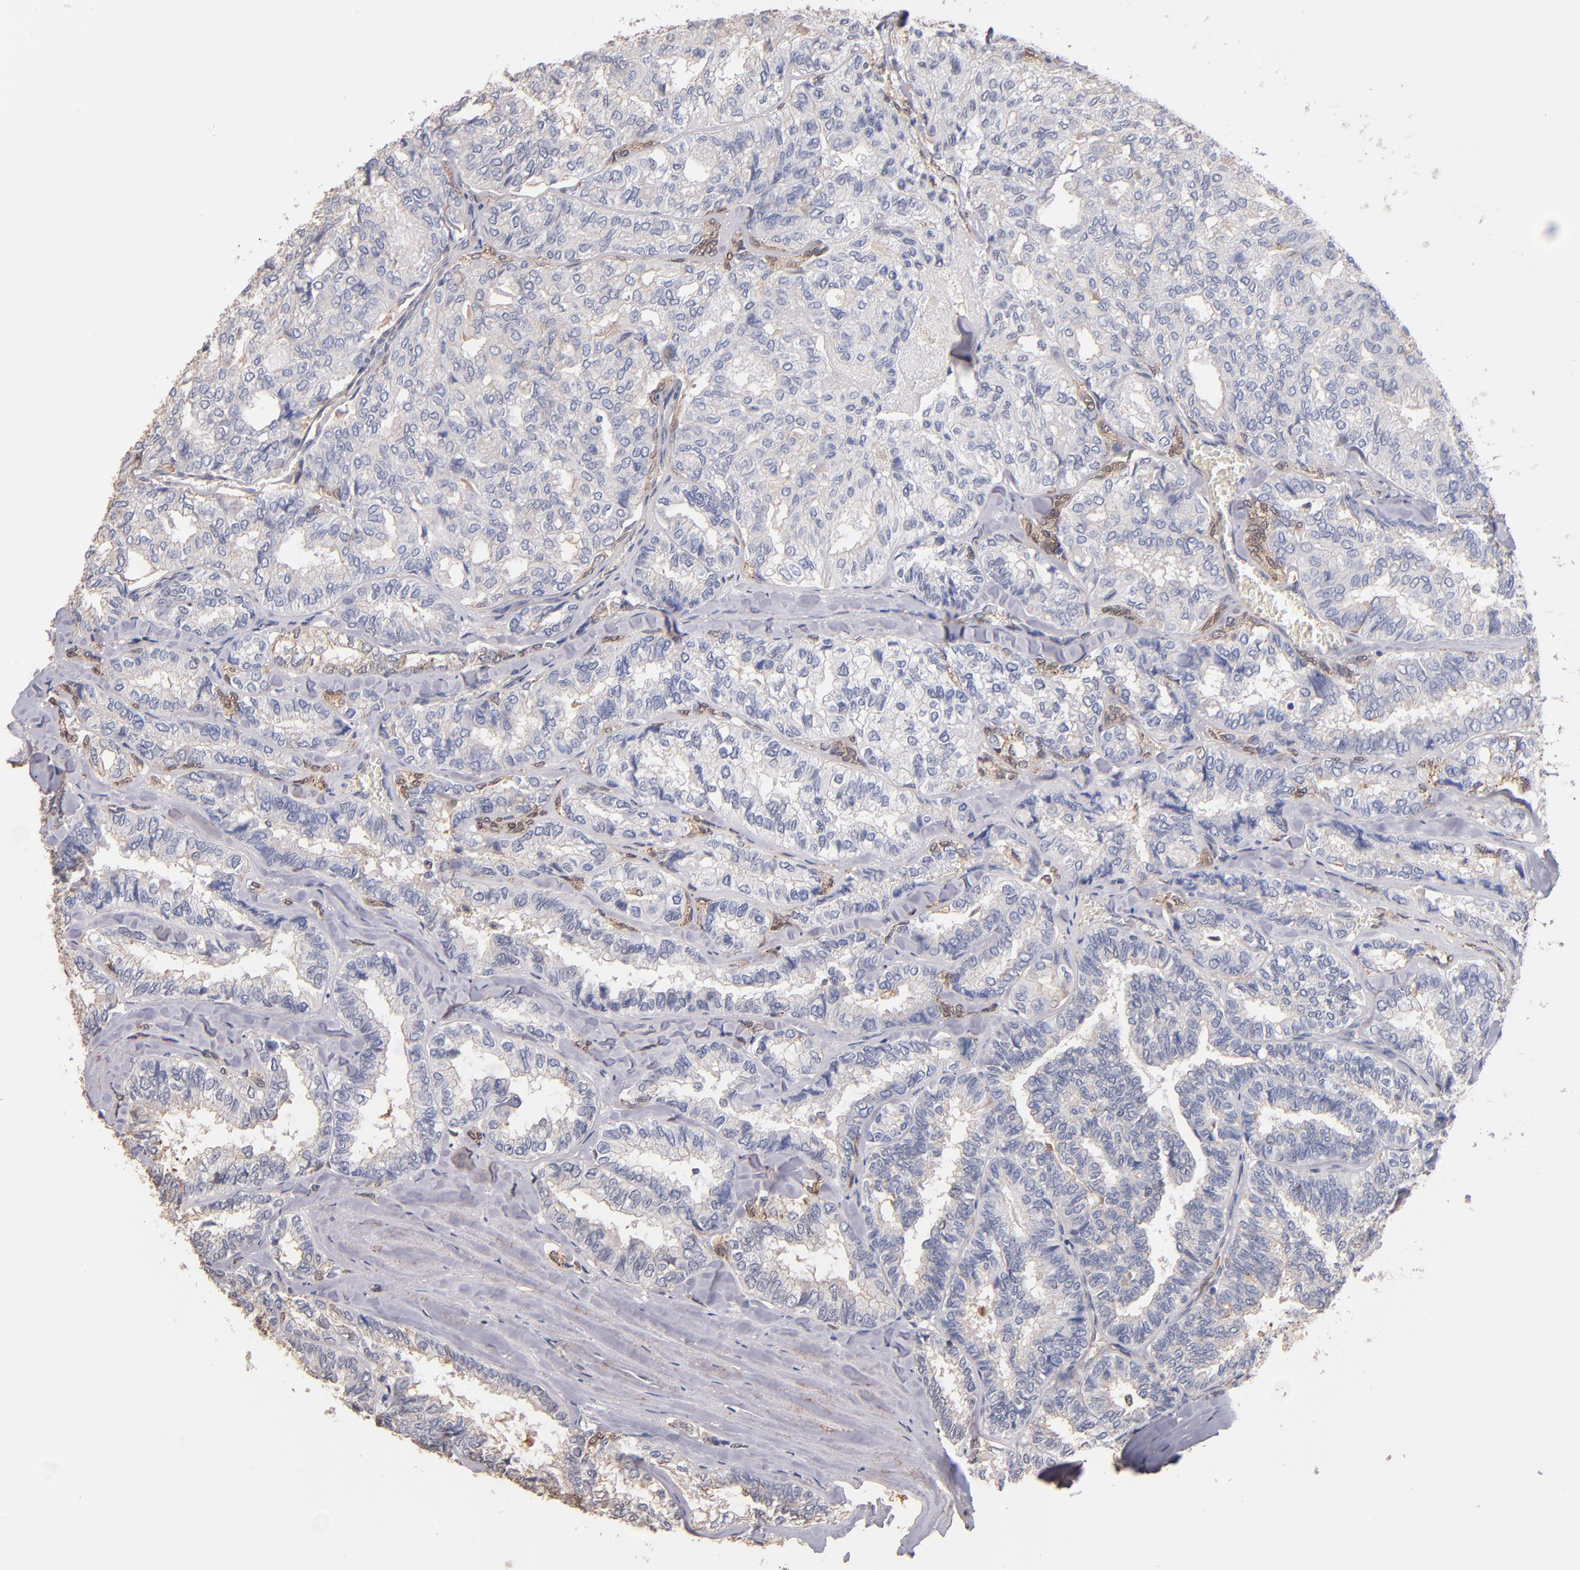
{"staining": {"intensity": "negative", "quantity": "none", "location": "none"}, "tissue": "thyroid cancer", "cell_type": "Tumor cells", "image_type": "cancer", "snomed": [{"axis": "morphology", "description": "Papillary adenocarcinoma, NOS"}, {"axis": "topography", "description": "Thyroid gland"}], "caption": "High magnification brightfield microscopy of thyroid papillary adenocarcinoma stained with DAB (3,3'-diaminobenzidine) (brown) and counterstained with hematoxylin (blue): tumor cells show no significant staining.", "gene": "RO60", "patient": {"sex": "female", "age": 35}}